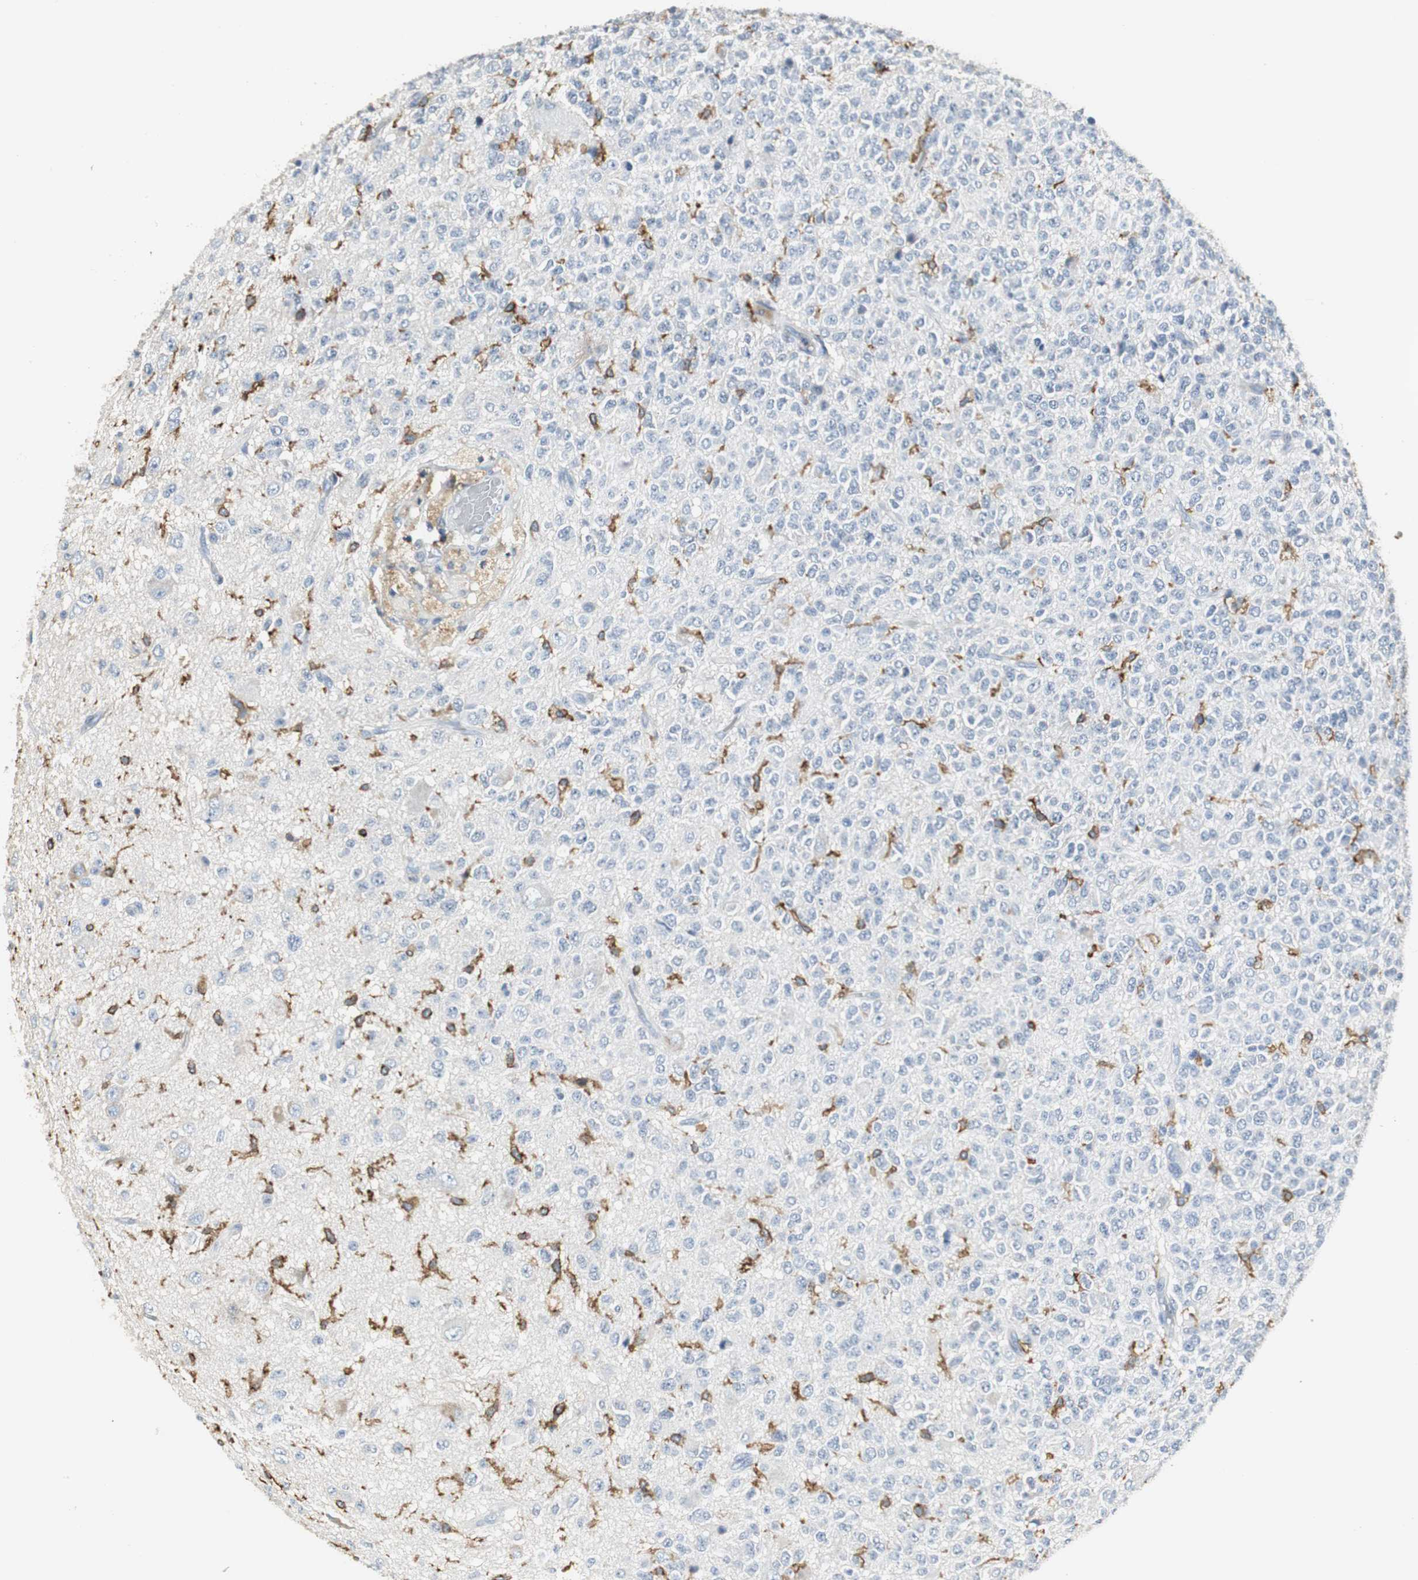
{"staining": {"intensity": "negative", "quantity": "none", "location": "none"}, "tissue": "glioma", "cell_type": "Tumor cells", "image_type": "cancer", "snomed": [{"axis": "morphology", "description": "Glioma, malignant, High grade"}, {"axis": "topography", "description": "pancreas cauda"}], "caption": "Tumor cells show no significant staining in glioma.", "gene": "SLC2A5", "patient": {"sex": "male", "age": 60}}